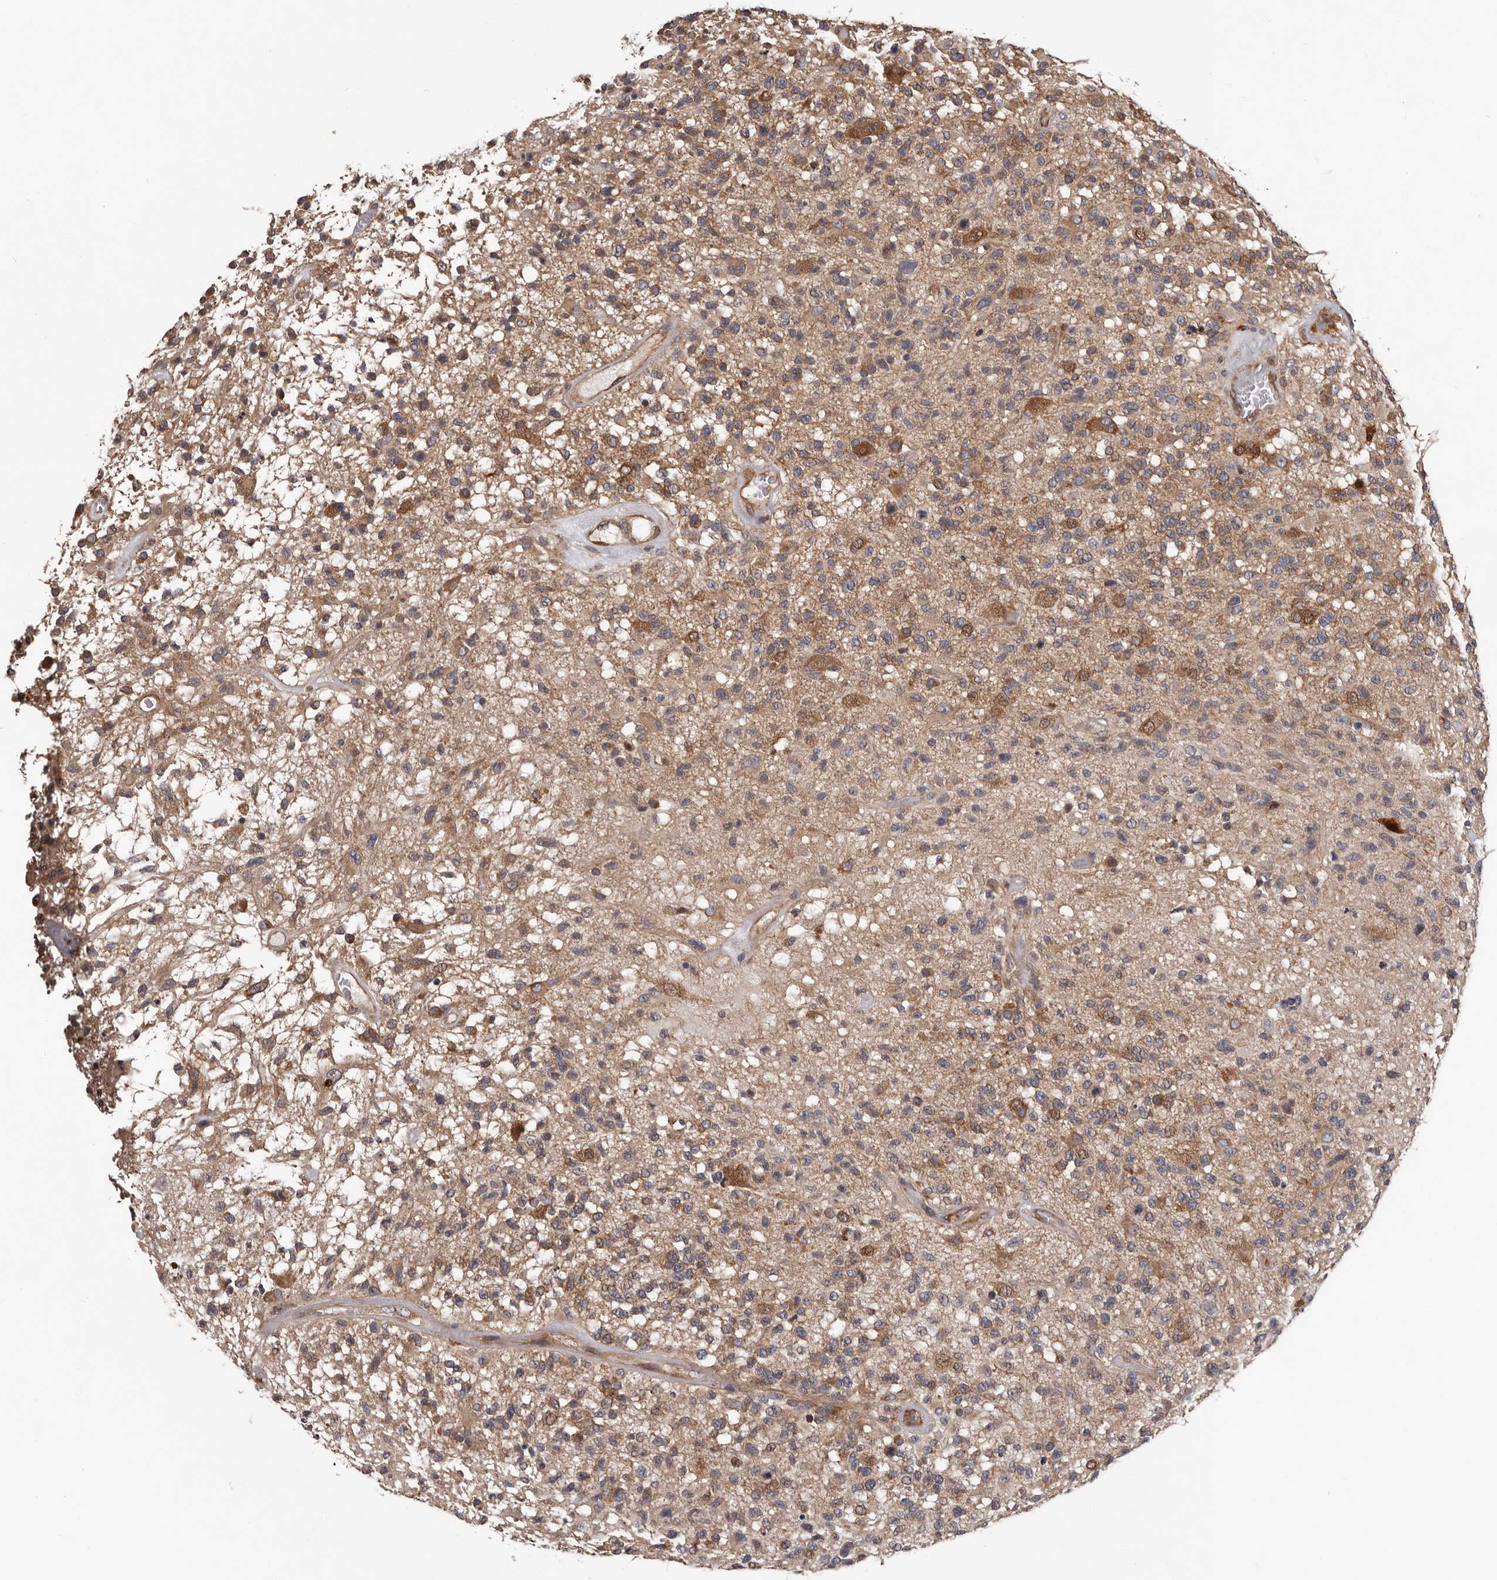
{"staining": {"intensity": "moderate", "quantity": ">75%", "location": "cytoplasmic/membranous"}, "tissue": "glioma", "cell_type": "Tumor cells", "image_type": "cancer", "snomed": [{"axis": "morphology", "description": "Glioma, malignant, High grade"}, {"axis": "morphology", "description": "Glioblastoma, NOS"}, {"axis": "topography", "description": "Brain"}], "caption": "High-power microscopy captured an immunohistochemistry micrograph of glioma, revealing moderate cytoplasmic/membranous staining in approximately >75% of tumor cells.", "gene": "VPS37A", "patient": {"sex": "male", "age": 60}}